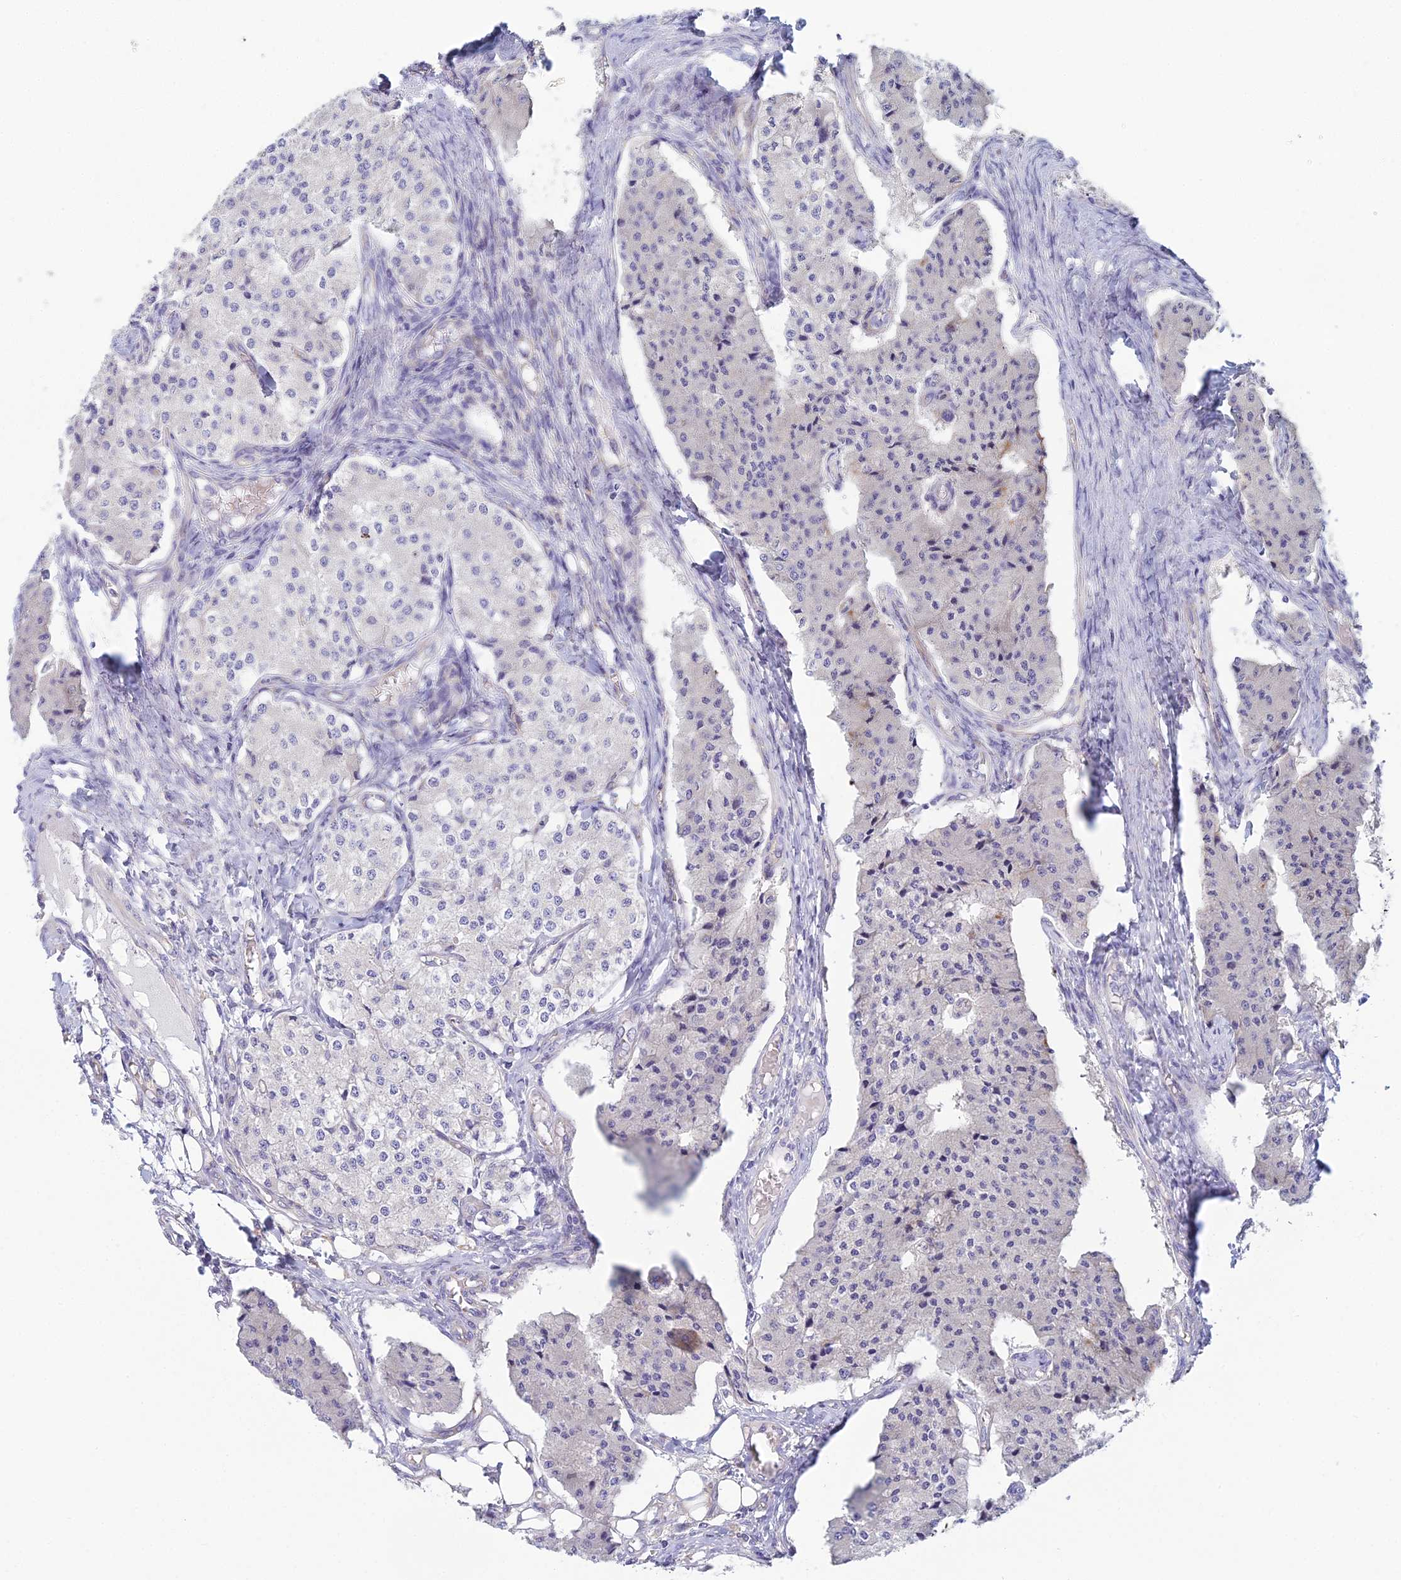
{"staining": {"intensity": "negative", "quantity": "none", "location": "none"}, "tissue": "carcinoid", "cell_type": "Tumor cells", "image_type": "cancer", "snomed": [{"axis": "morphology", "description": "Carcinoid, malignant, NOS"}, {"axis": "topography", "description": "Colon"}], "caption": "Immunohistochemistry micrograph of carcinoid stained for a protein (brown), which shows no positivity in tumor cells.", "gene": "ZNF564", "patient": {"sex": "female", "age": 52}}